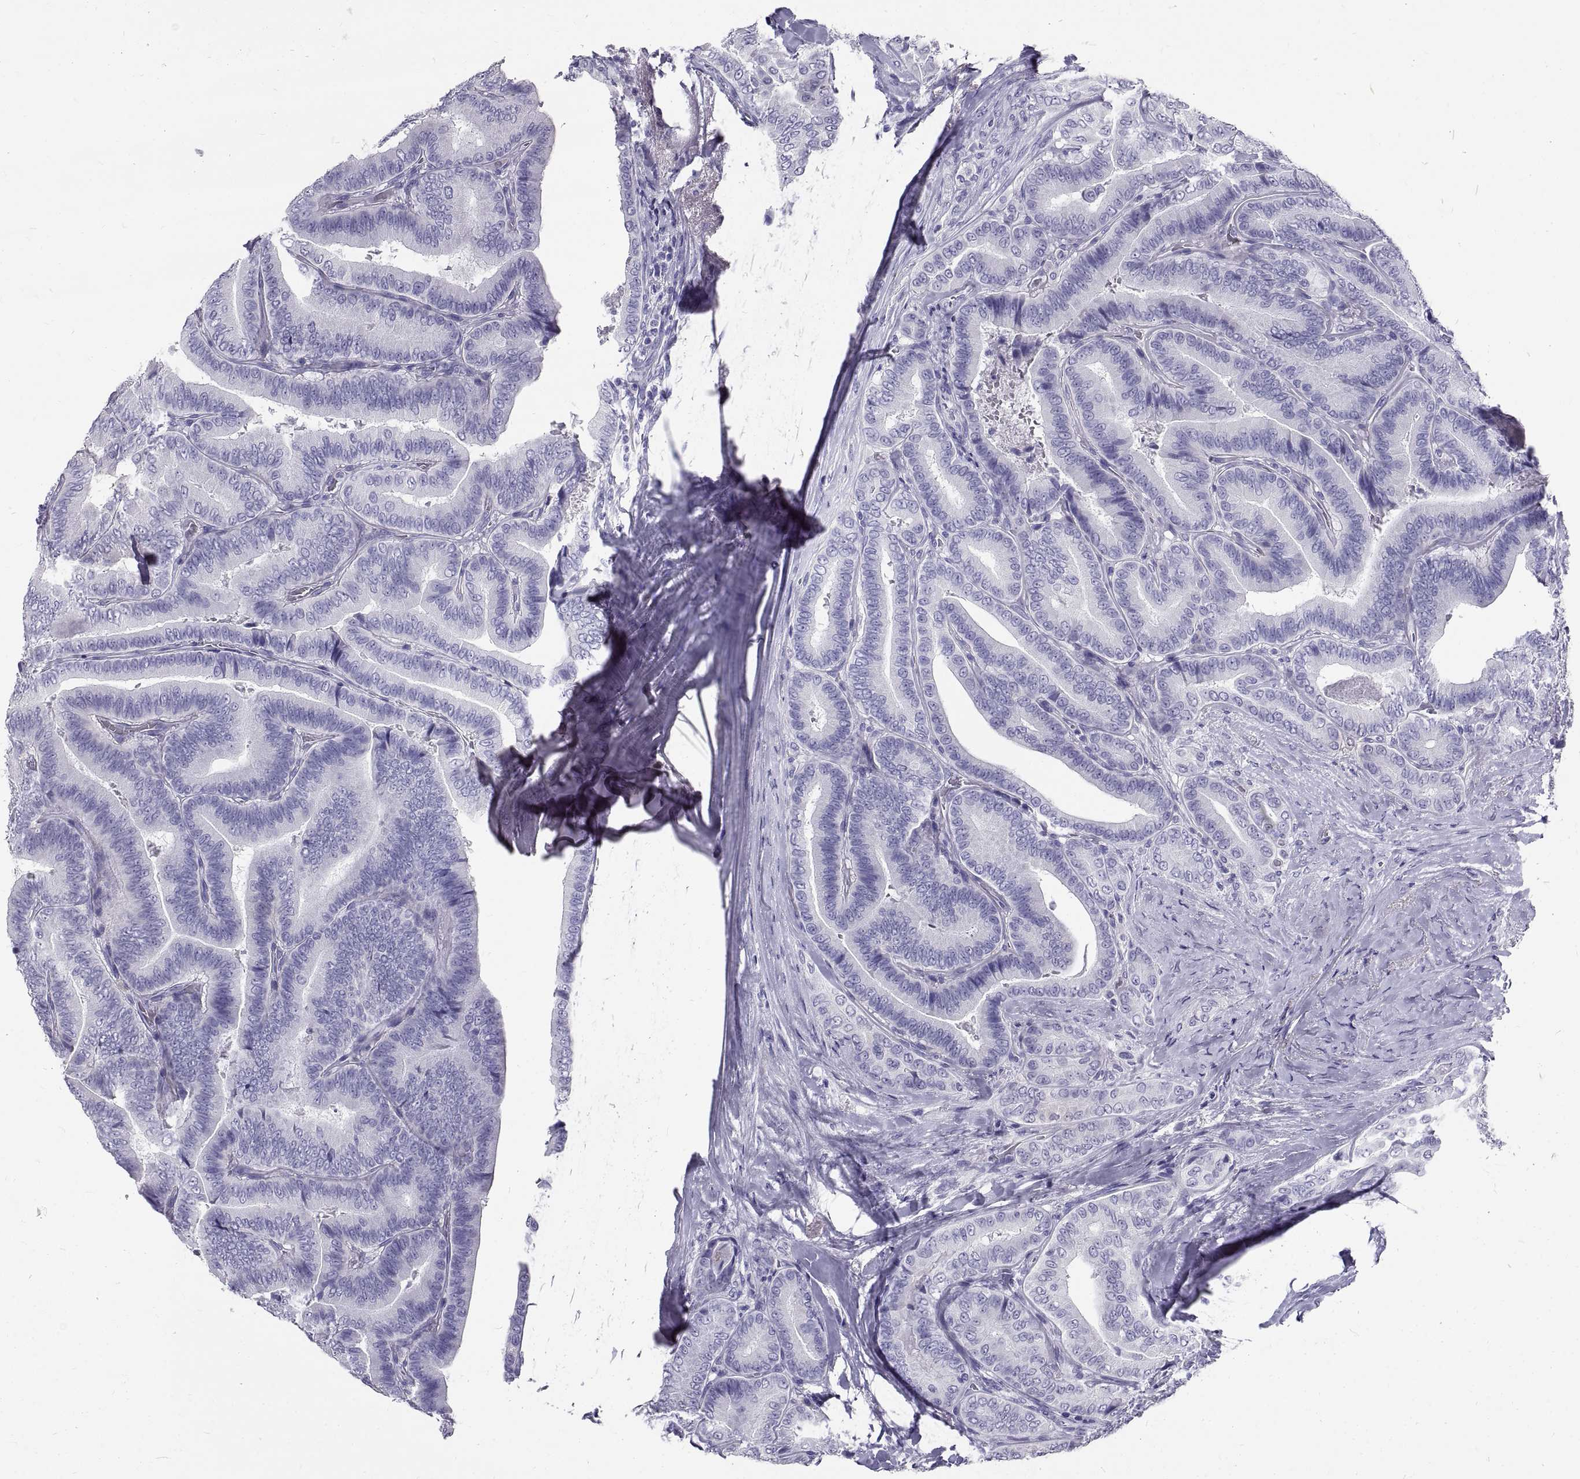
{"staining": {"intensity": "negative", "quantity": "none", "location": "none"}, "tissue": "thyroid cancer", "cell_type": "Tumor cells", "image_type": "cancer", "snomed": [{"axis": "morphology", "description": "Papillary adenocarcinoma, NOS"}, {"axis": "topography", "description": "Thyroid gland"}], "caption": "DAB immunohistochemical staining of human thyroid cancer (papillary adenocarcinoma) reveals no significant staining in tumor cells. (Brightfield microscopy of DAB (3,3'-diaminobenzidine) immunohistochemistry at high magnification).", "gene": "GNG12", "patient": {"sex": "male", "age": 61}}